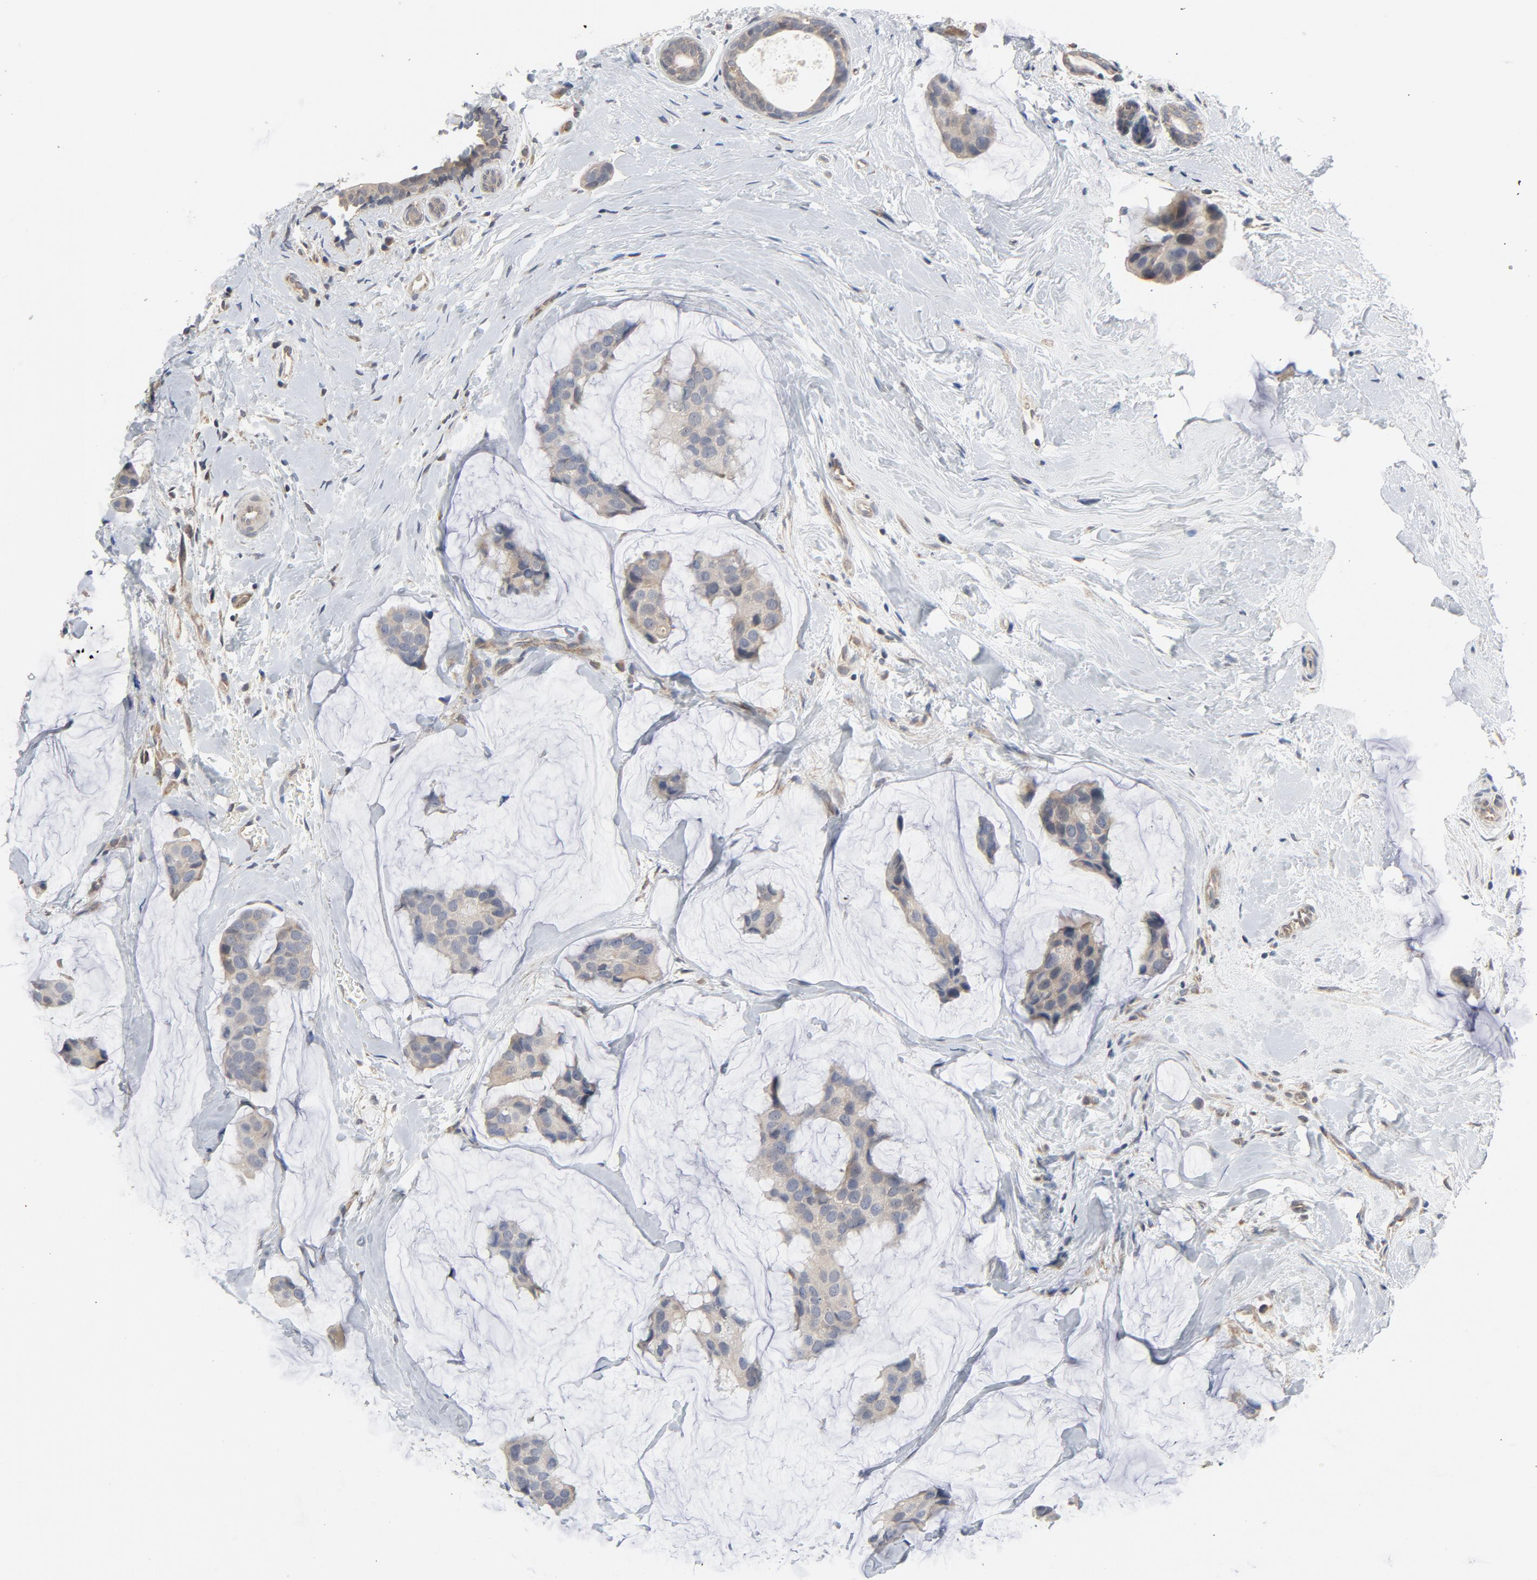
{"staining": {"intensity": "moderate", "quantity": "25%-75%", "location": "cytoplasmic/membranous"}, "tissue": "breast cancer", "cell_type": "Tumor cells", "image_type": "cancer", "snomed": [{"axis": "morphology", "description": "Normal tissue, NOS"}, {"axis": "morphology", "description": "Duct carcinoma"}, {"axis": "topography", "description": "Breast"}], "caption": "A photomicrograph showing moderate cytoplasmic/membranous positivity in about 25%-75% of tumor cells in breast cancer, as visualized by brown immunohistochemical staining.", "gene": "C14orf119", "patient": {"sex": "female", "age": 50}}